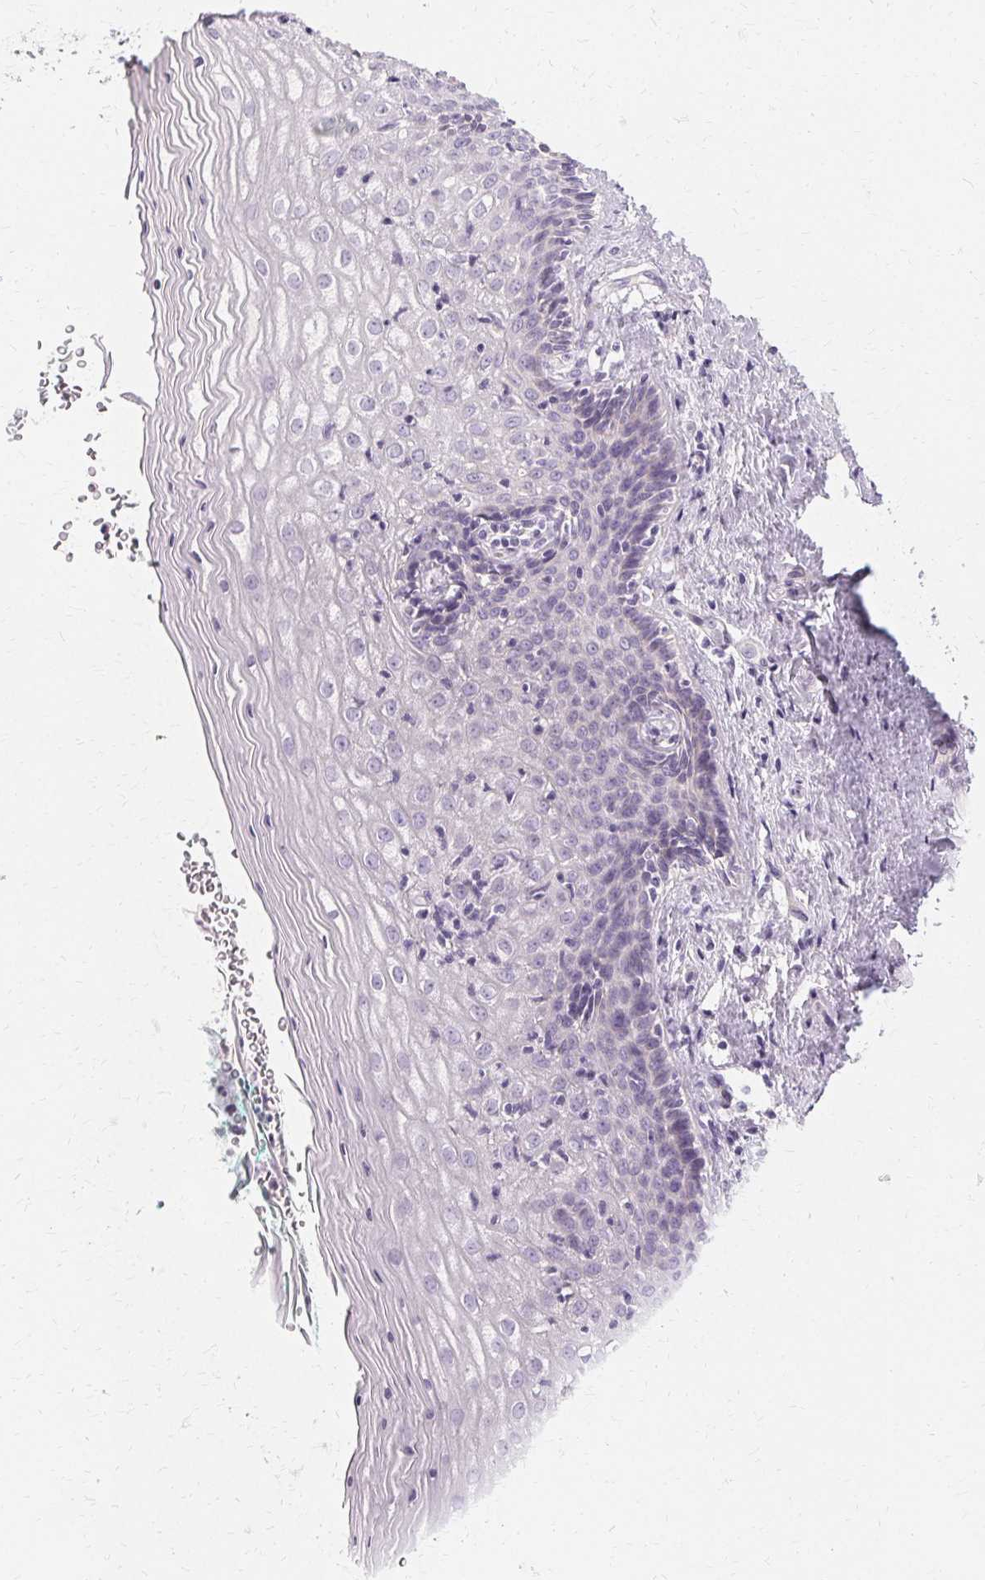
{"staining": {"intensity": "negative", "quantity": "none", "location": "none"}, "tissue": "vagina", "cell_type": "Squamous epithelial cells", "image_type": "normal", "snomed": [{"axis": "morphology", "description": "Normal tissue, NOS"}, {"axis": "topography", "description": "Vagina"}], "caption": "Image shows no protein staining in squamous epithelial cells of unremarkable vagina. Nuclei are stained in blue.", "gene": "FCRL3", "patient": {"sex": "female", "age": 45}}